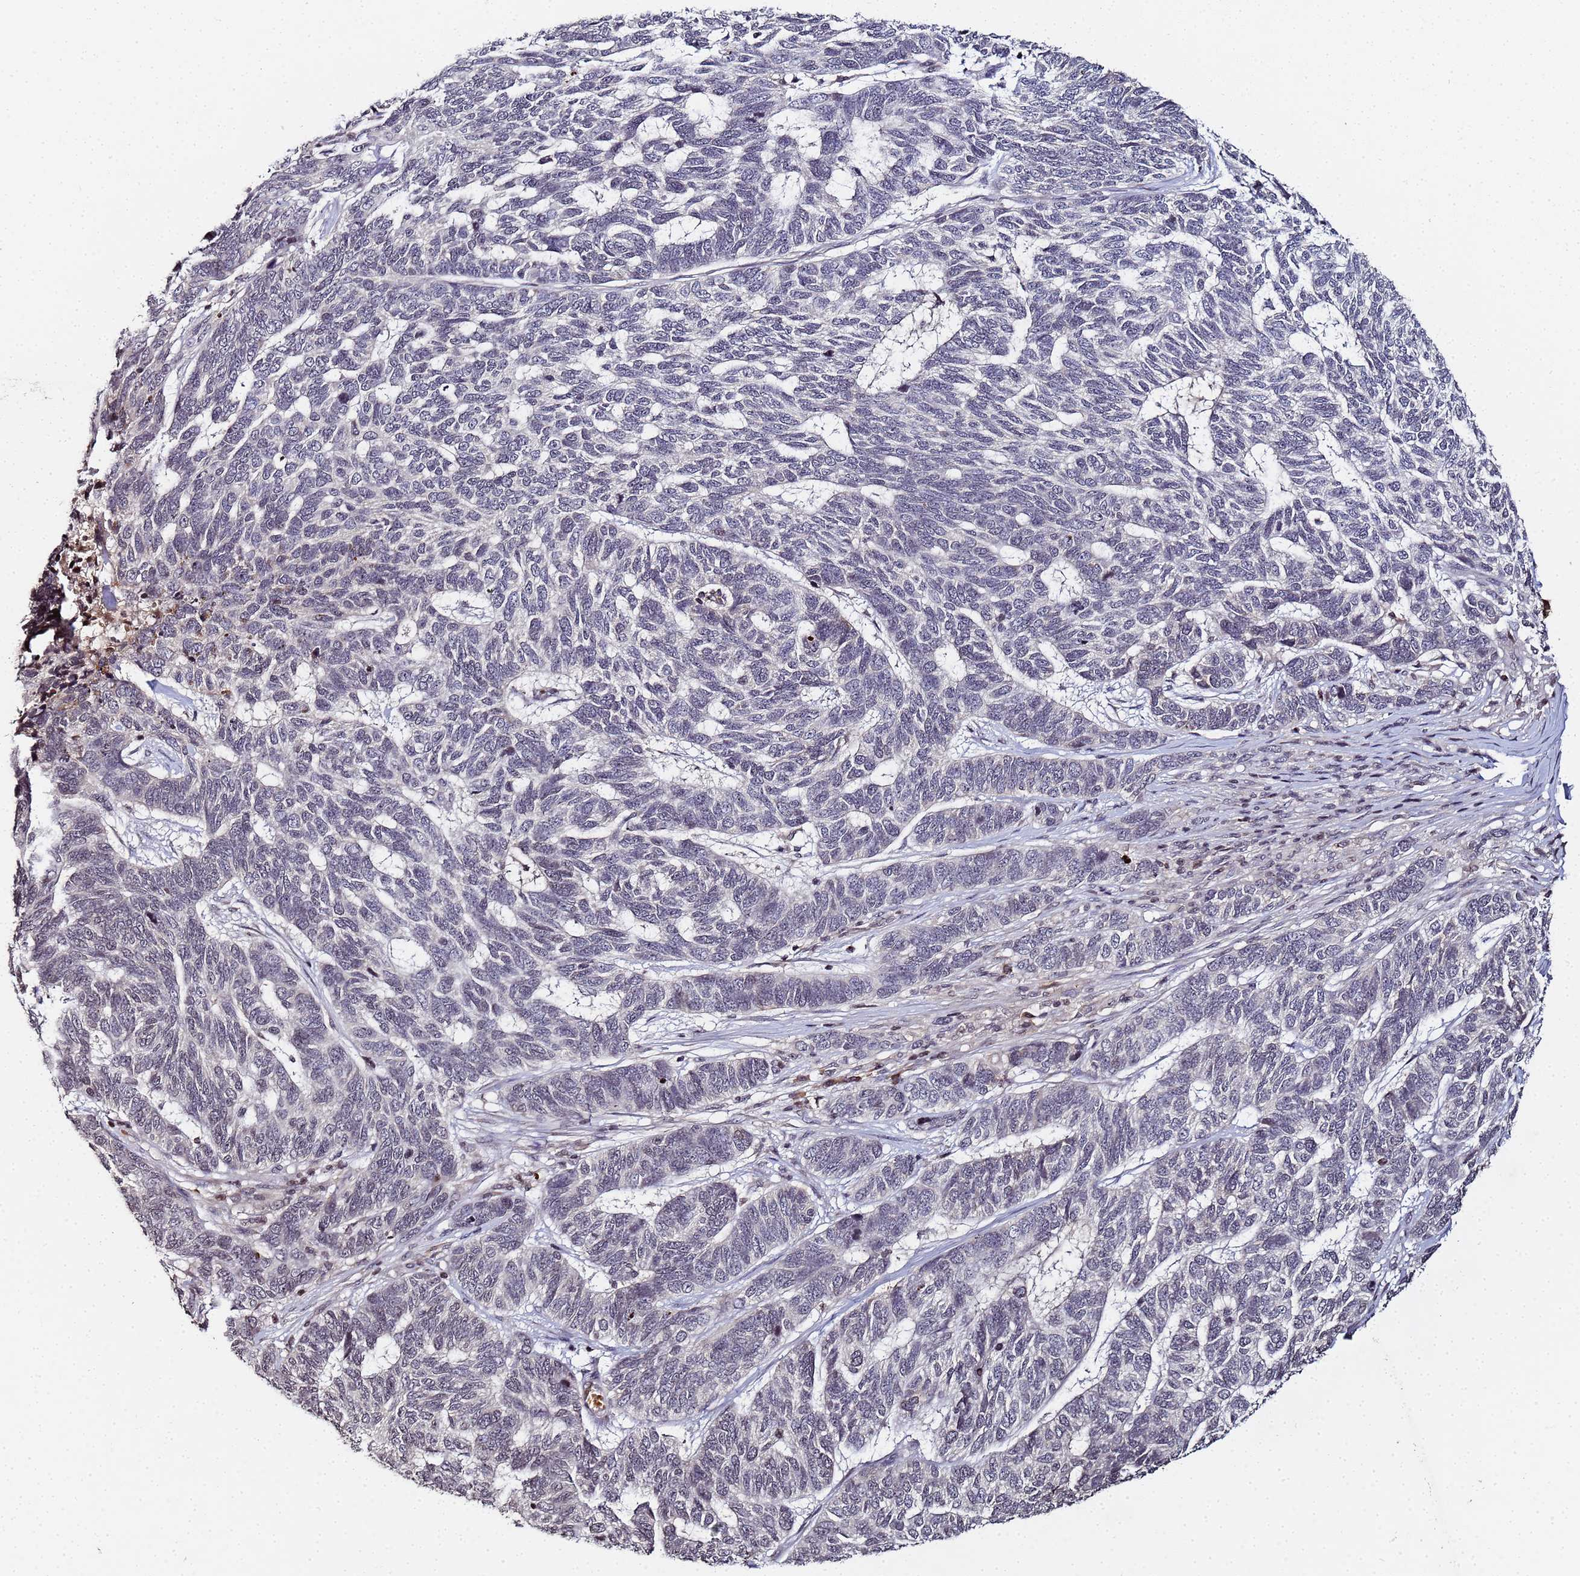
{"staining": {"intensity": "negative", "quantity": "none", "location": "none"}, "tissue": "skin cancer", "cell_type": "Tumor cells", "image_type": "cancer", "snomed": [{"axis": "morphology", "description": "Basal cell carcinoma"}, {"axis": "topography", "description": "Skin"}], "caption": "Immunohistochemistry image of human skin cancer stained for a protein (brown), which exhibits no expression in tumor cells.", "gene": "FZD4", "patient": {"sex": "female", "age": 65}}